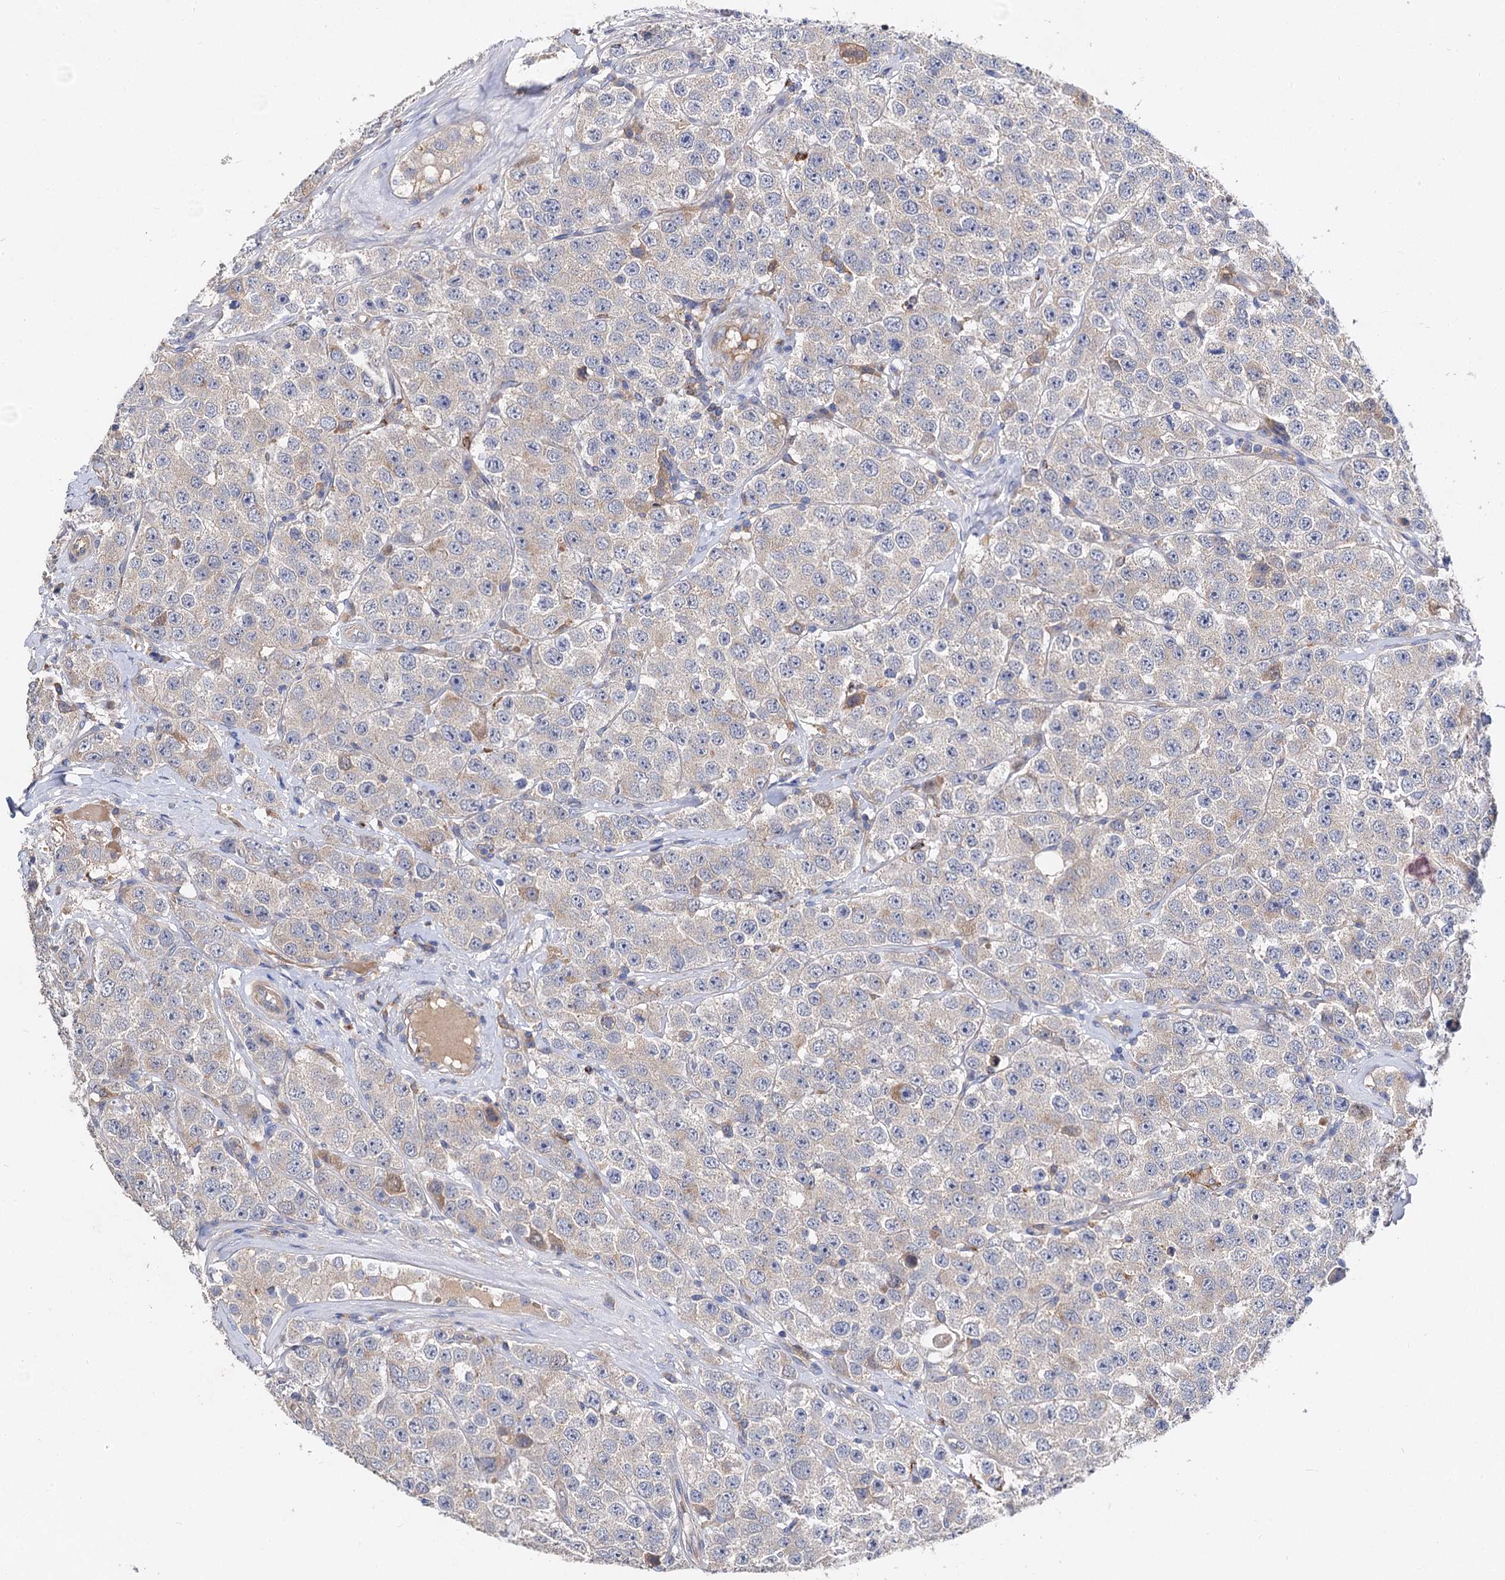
{"staining": {"intensity": "negative", "quantity": "none", "location": "none"}, "tissue": "testis cancer", "cell_type": "Tumor cells", "image_type": "cancer", "snomed": [{"axis": "morphology", "description": "Seminoma, NOS"}, {"axis": "topography", "description": "Testis"}], "caption": "IHC histopathology image of human testis cancer (seminoma) stained for a protein (brown), which exhibits no staining in tumor cells.", "gene": "HVCN1", "patient": {"sex": "male", "age": 28}}